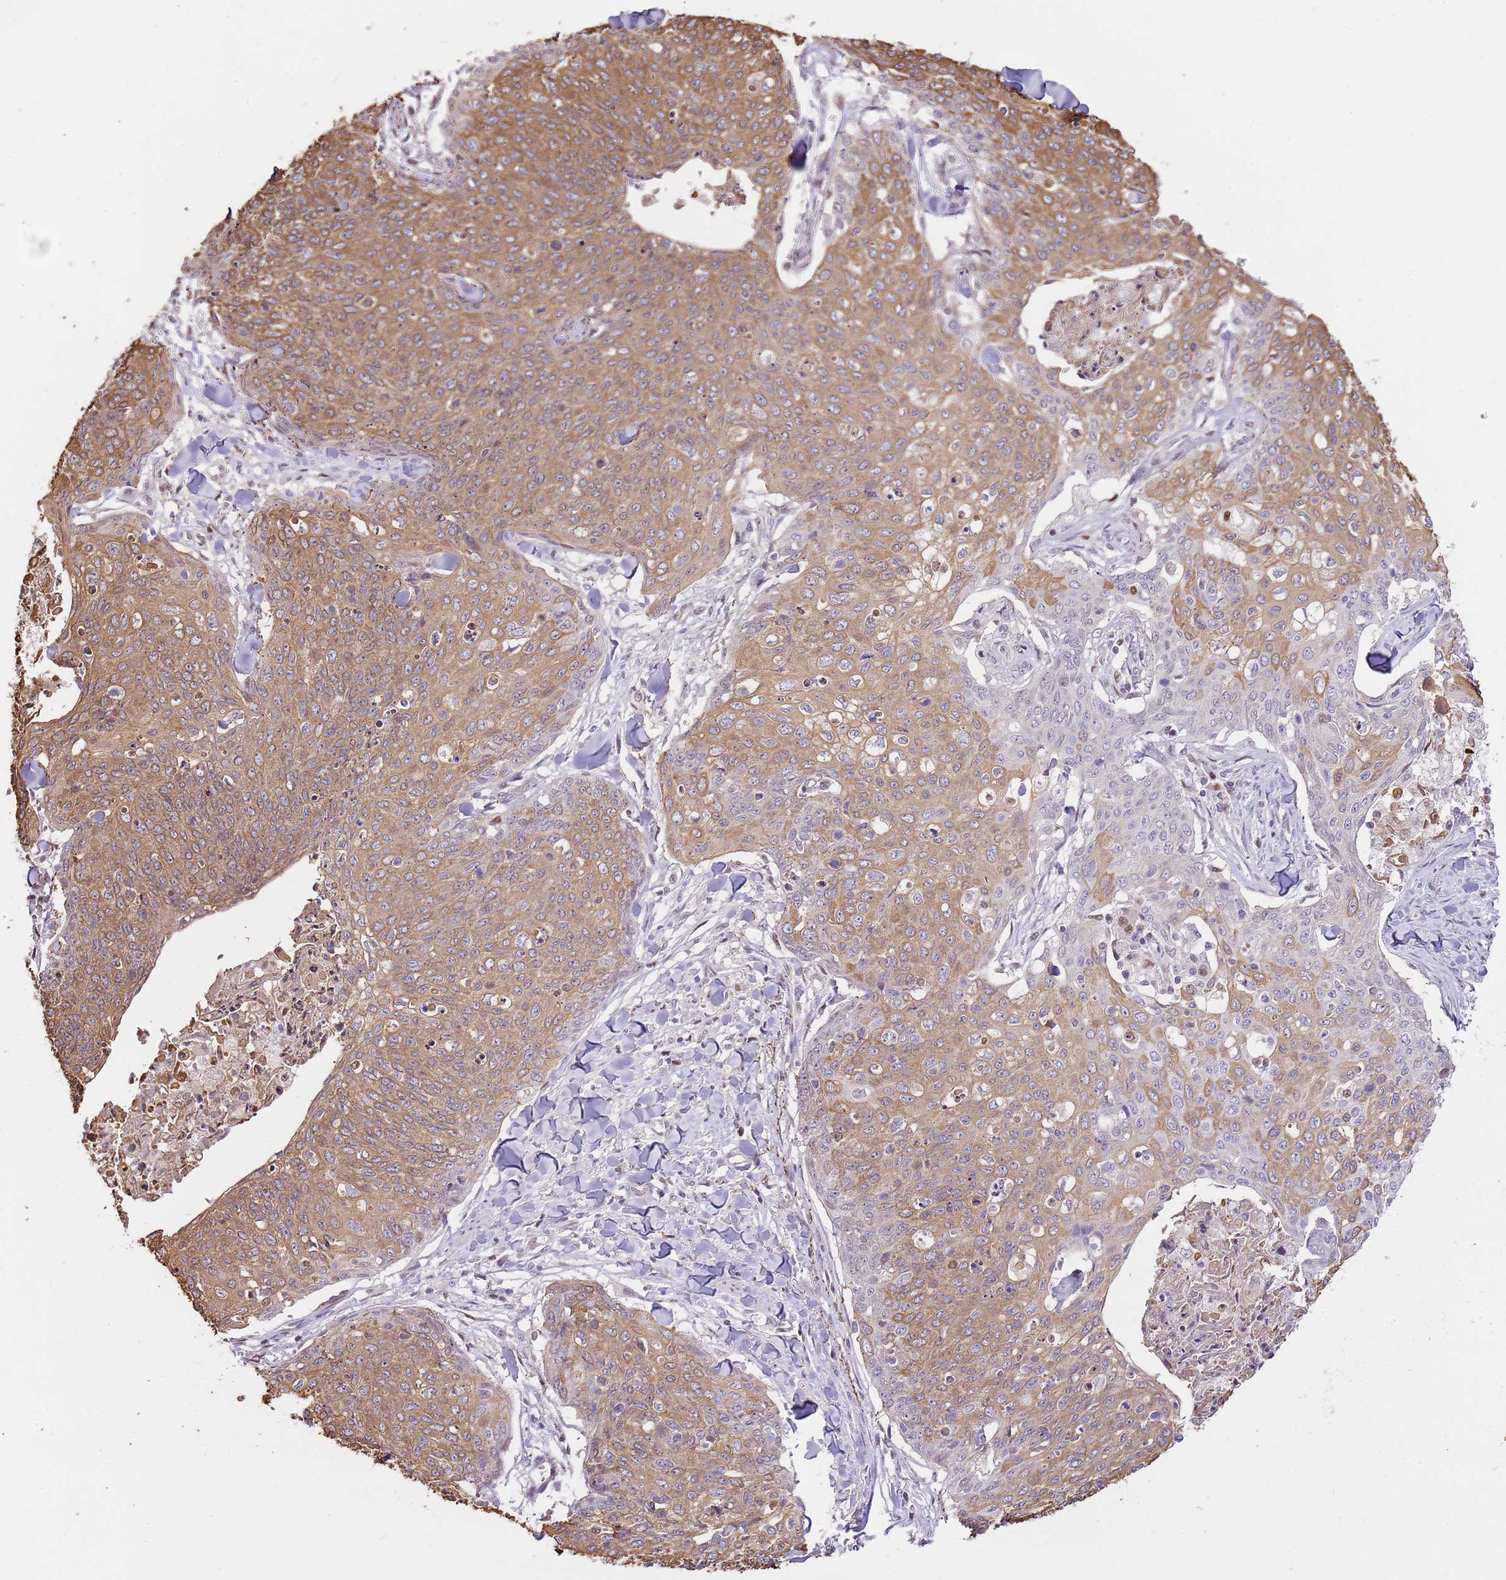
{"staining": {"intensity": "moderate", "quantity": ">75%", "location": "cytoplasmic/membranous"}, "tissue": "skin cancer", "cell_type": "Tumor cells", "image_type": "cancer", "snomed": [{"axis": "morphology", "description": "Squamous cell carcinoma, NOS"}, {"axis": "topography", "description": "Skin"}, {"axis": "topography", "description": "Vulva"}], "caption": "DAB (3,3'-diaminobenzidine) immunohistochemical staining of squamous cell carcinoma (skin) shows moderate cytoplasmic/membranous protein positivity in about >75% of tumor cells.", "gene": "RFK", "patient": {"sex": "female", "age": 85}}